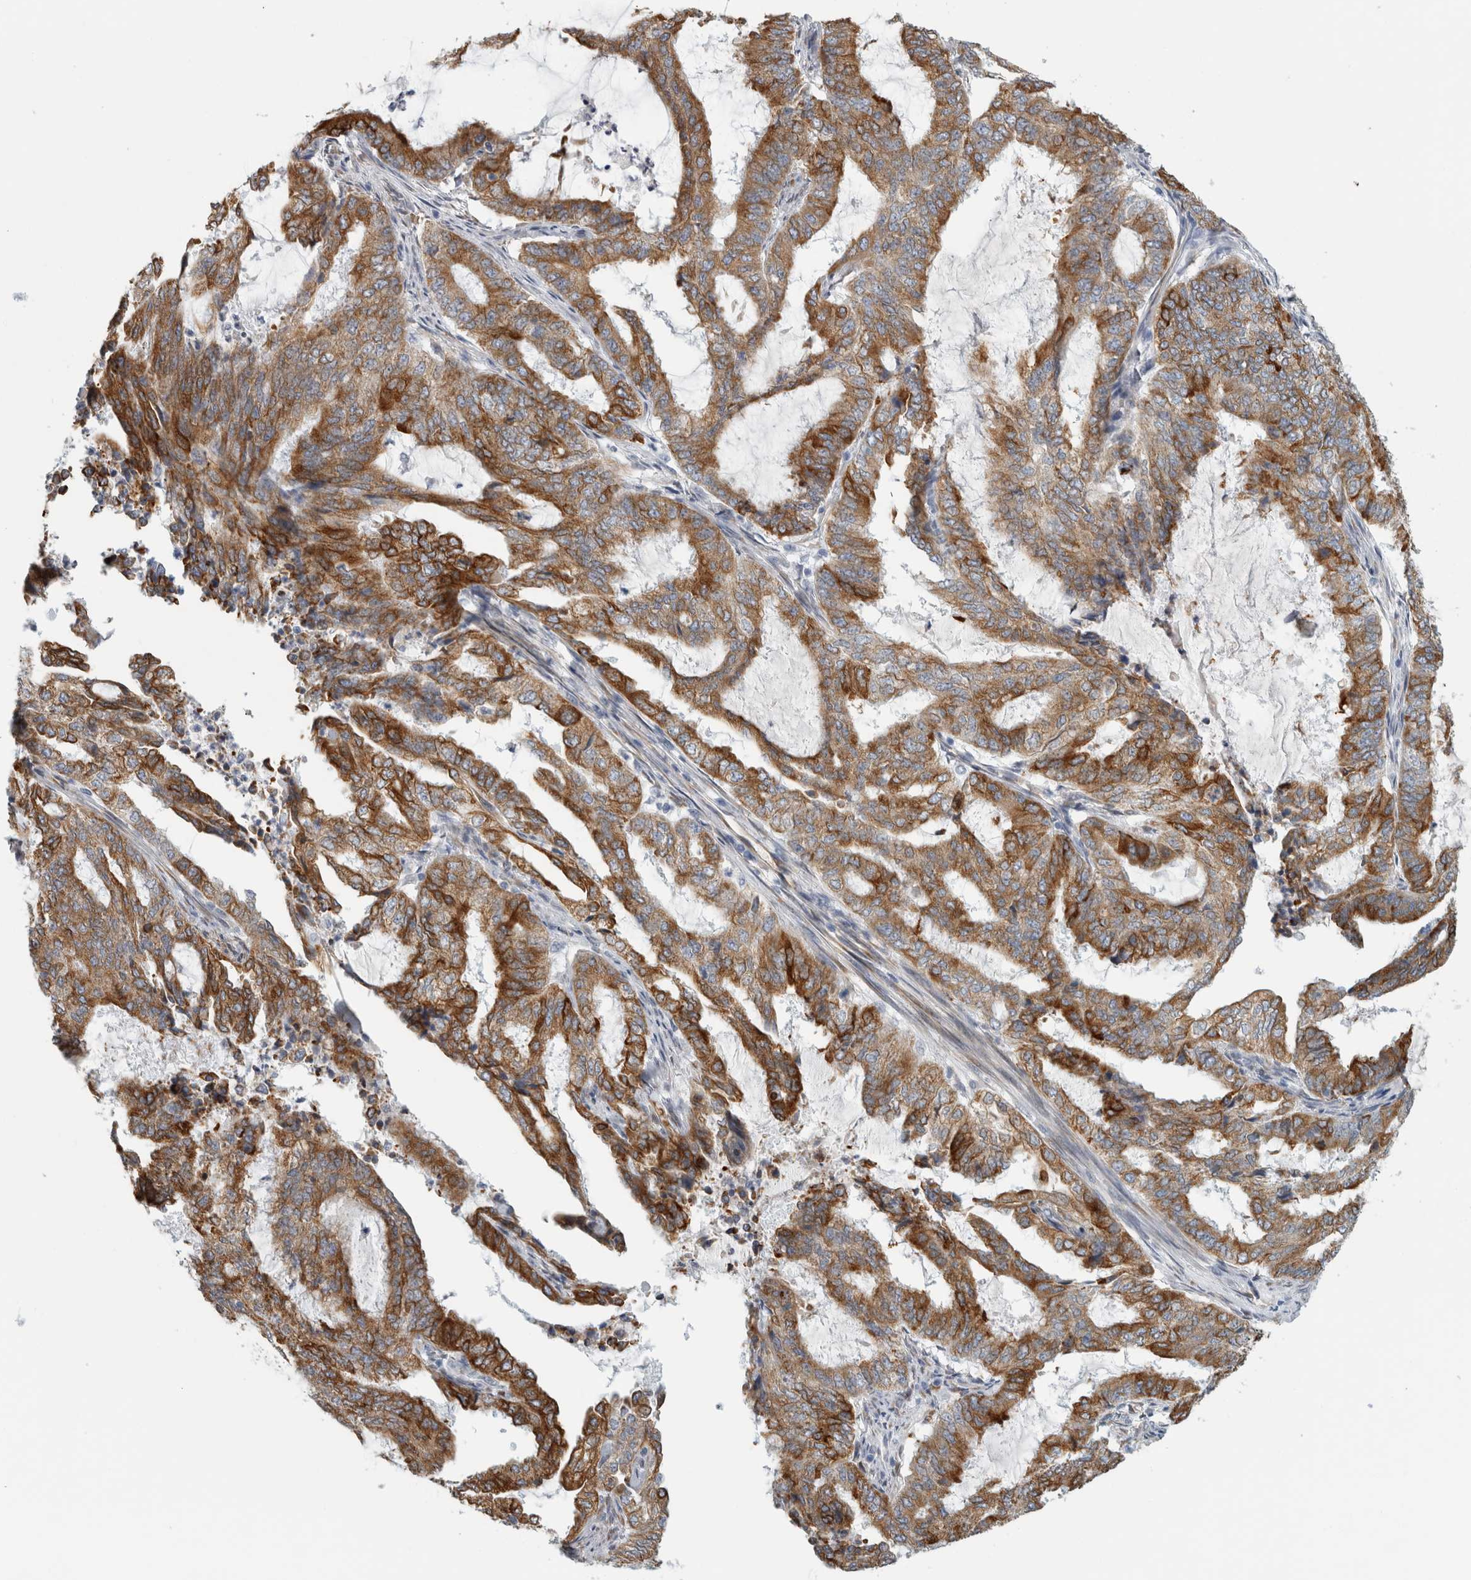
{"staining": {"intensity": "strong", "quantity": ">75%", "location": "cytoplasmic/membranous"}, "tissue": "endometrial cancer", "cell_type": "Tumor cells", "image_type": "cancer", "snomed": [{"axis": "morphology", "description": "Adenocarcinoma, NOS"}, {"axis": "topography", "description": "Endometrium"}], "caption": "Protein expression analysis of human endometrial cancer (adenocarcinoma) reveals strong cytoplasmic/membranous expression in about >75% of tumor cells. The protein is shown in brown color, while the nuclei are stained blue.", "gene": "B3GNT3", "patient": {"sex": "female", "age": 51}}